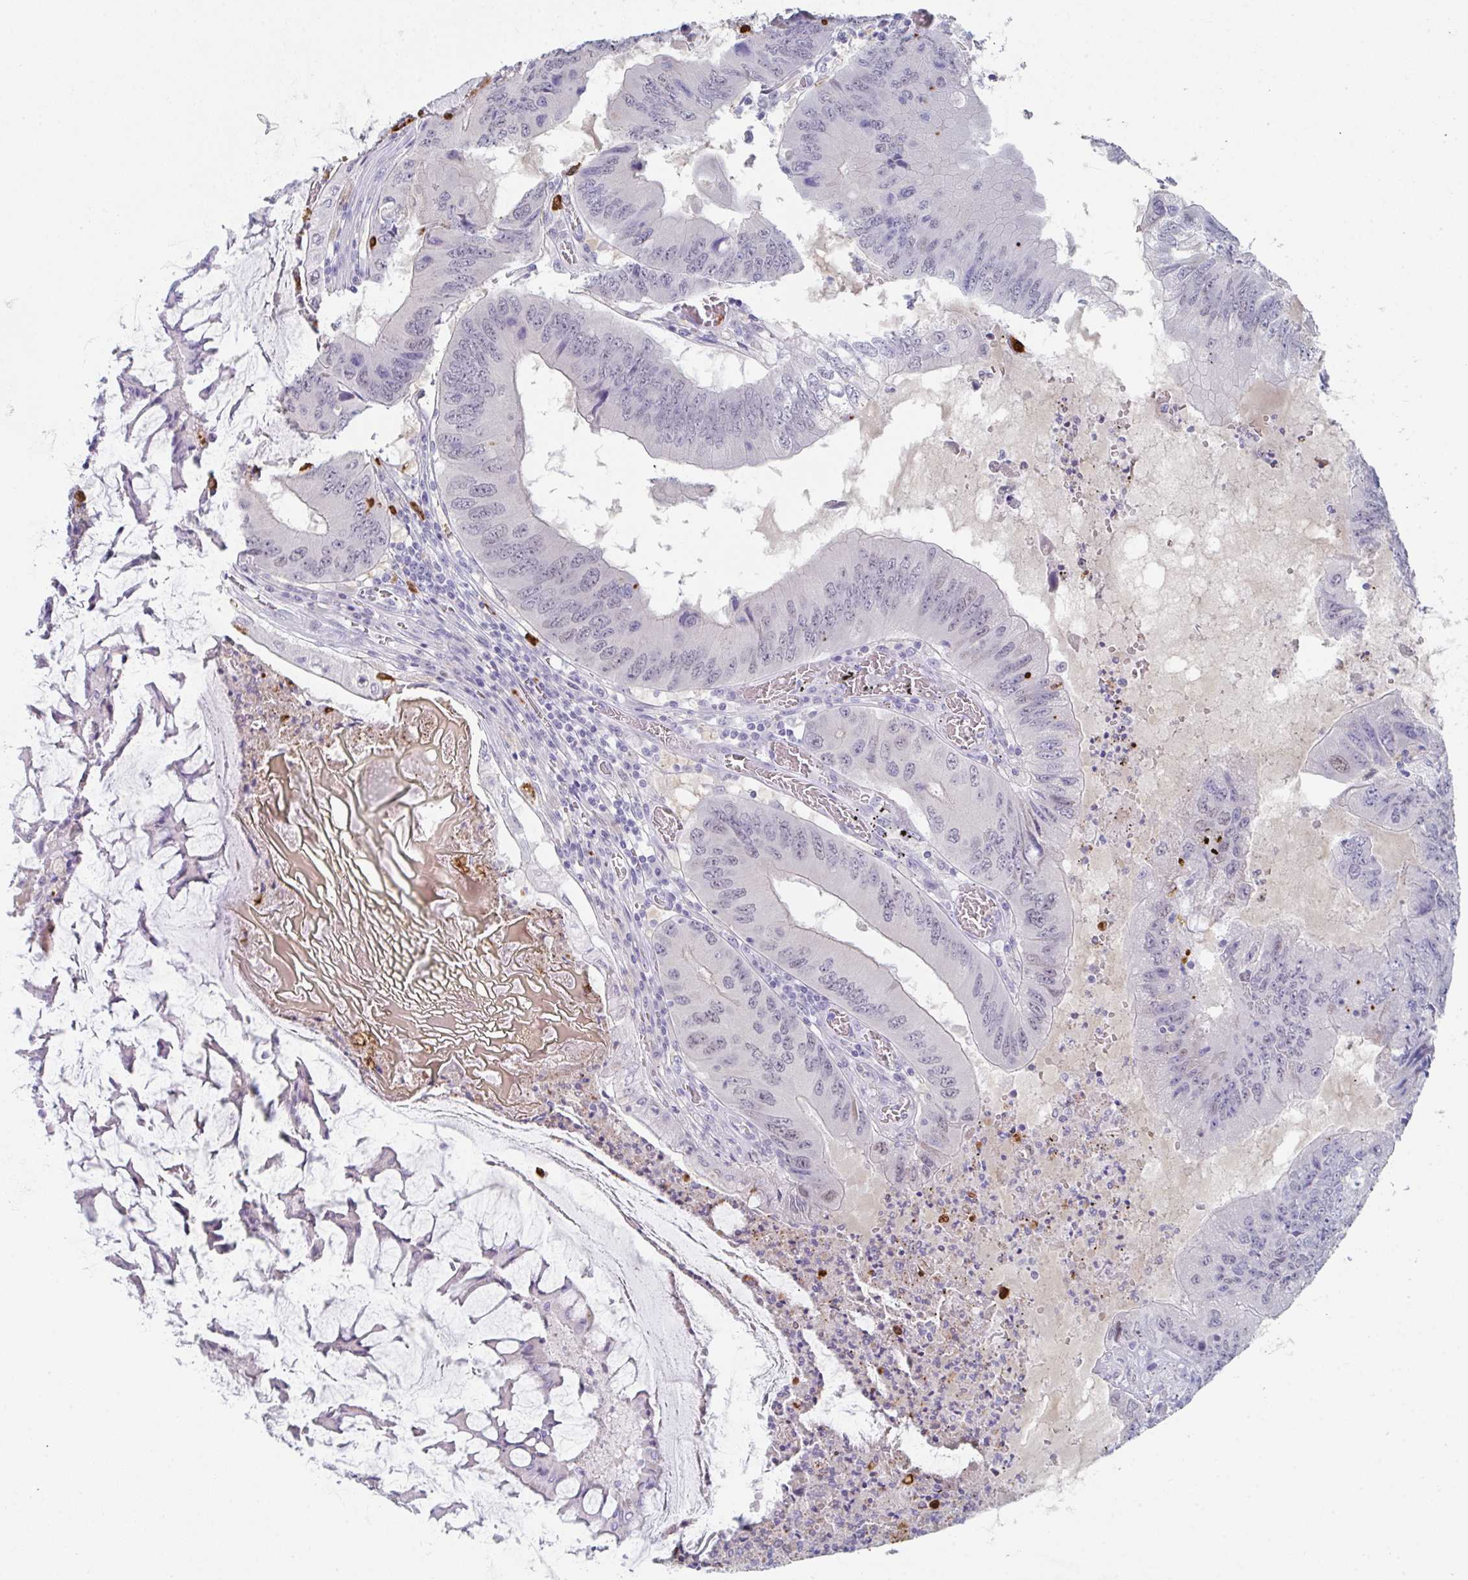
{"staining": {"intensity": "negative", "quantity": "none", "location": "none"}, "tissue": "colorectal cancer", "cell_type": "Tumor cells", "image_type": "cancer", "snomed": [{"axis": "morphology", "description": "Adenocarcinoma, NOS"}, {"axis": "topography", "description": "Colon"}], "caption": "The image shows no significant staining in tumor cells of colorectal adenocarcinoma.", "gene": "RUBCN", "patient": {"sex": "male", "age": 53}}